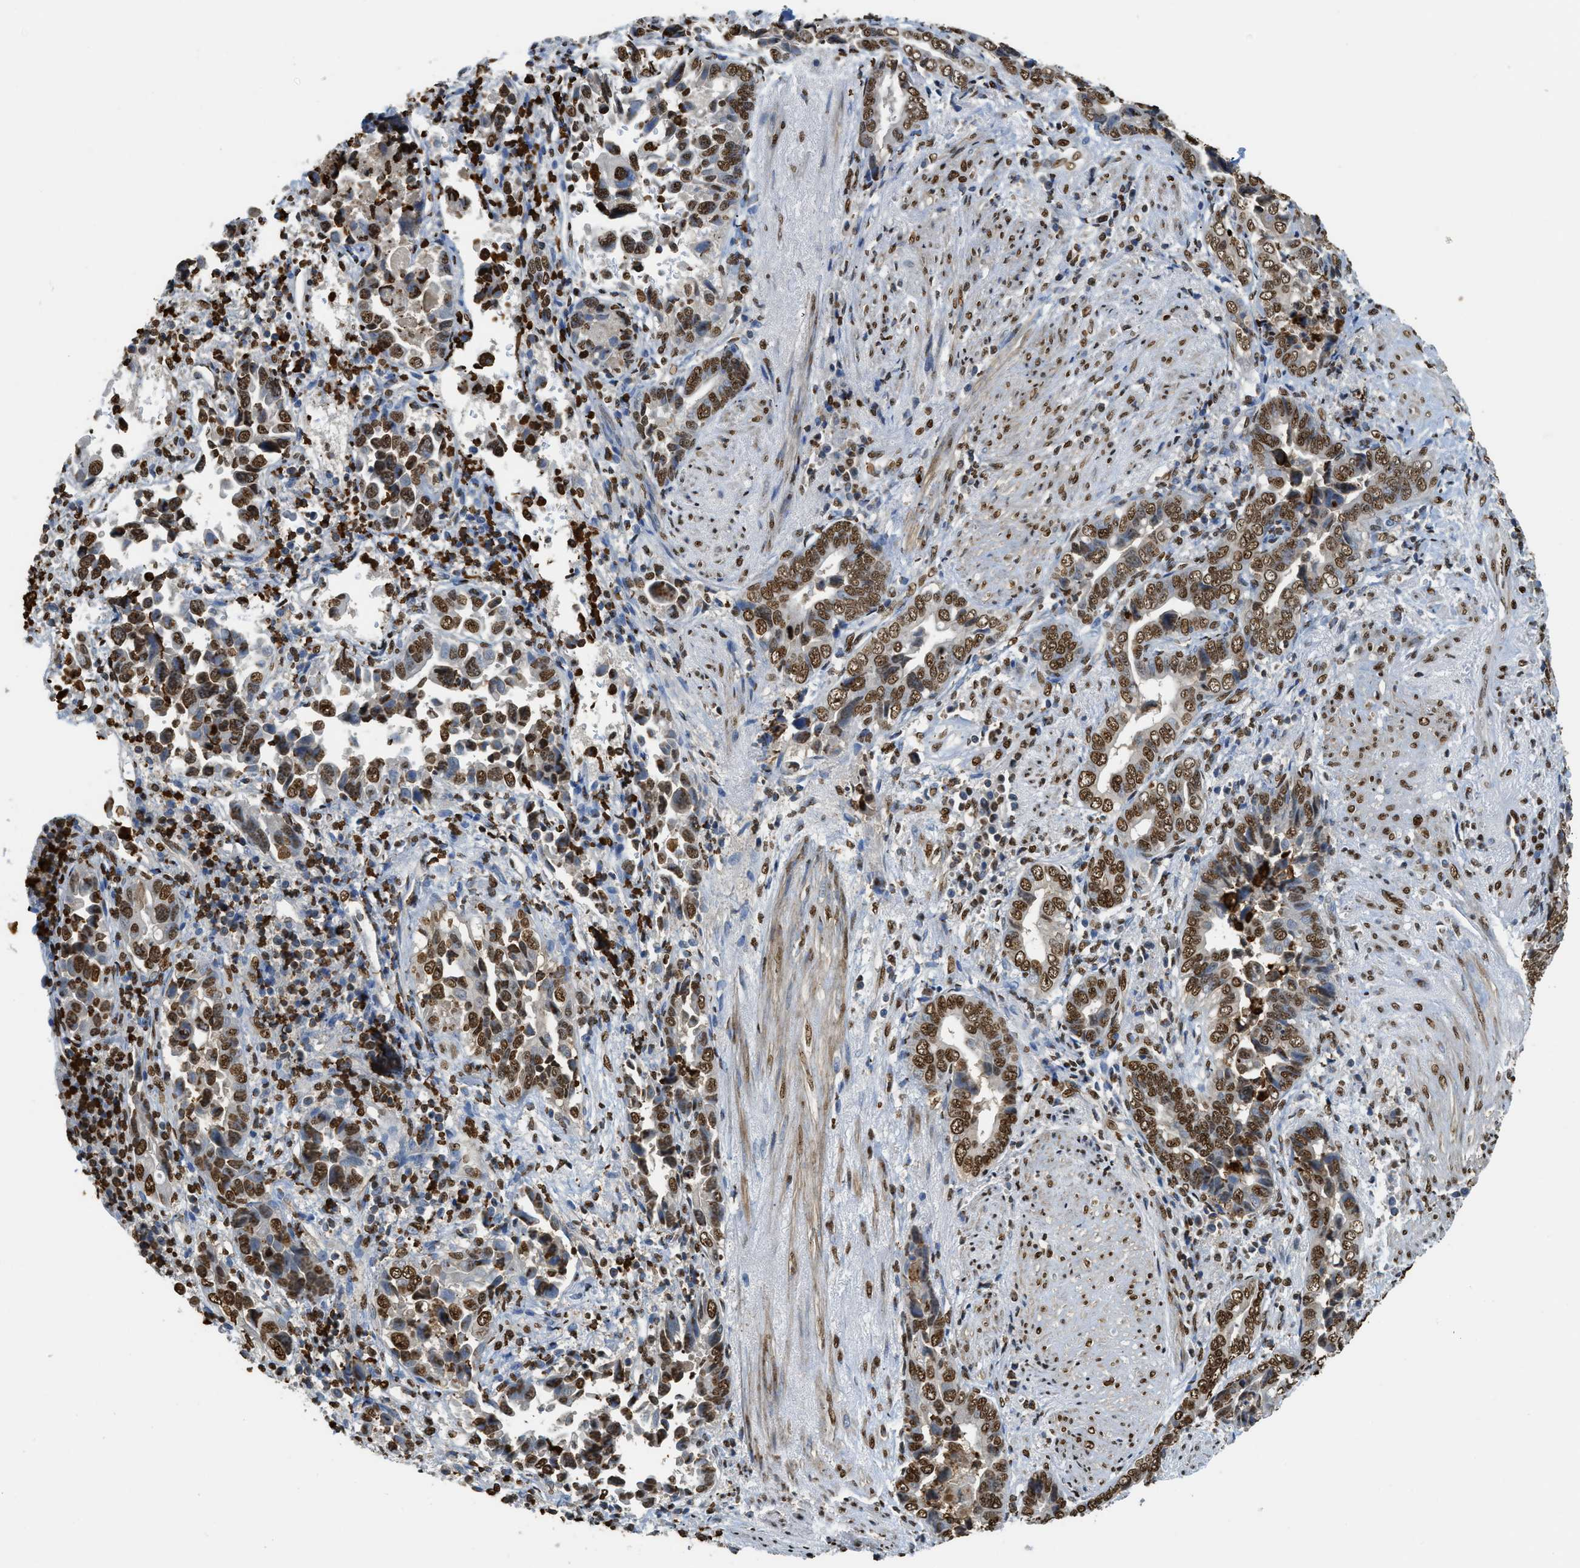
{"staining": {"intensity": "strong", "quantity": ">75%", "location": "nuclear"}, "tissue": "liver cancer", "cell_type": "Tumor cells", "image_type": "cancer", "snomed": [{"axis": "morphology", "description": "Cholangiocarcinoma"}, {"axis": "topography", "description": "Liver"}], "caption": "Immunohistochemistry (IHC) photomicrograph of neoplastic tissue: human liver cancer (cholangiocarcinoma) stained using immunohistochemistry shows high levels of strong protein expression localized specifically in the nuclear of tumor cells, appearing as a nuclear brown color.", "gene": "NR5A2", "patient": {"sex": "female", "age": 79}}